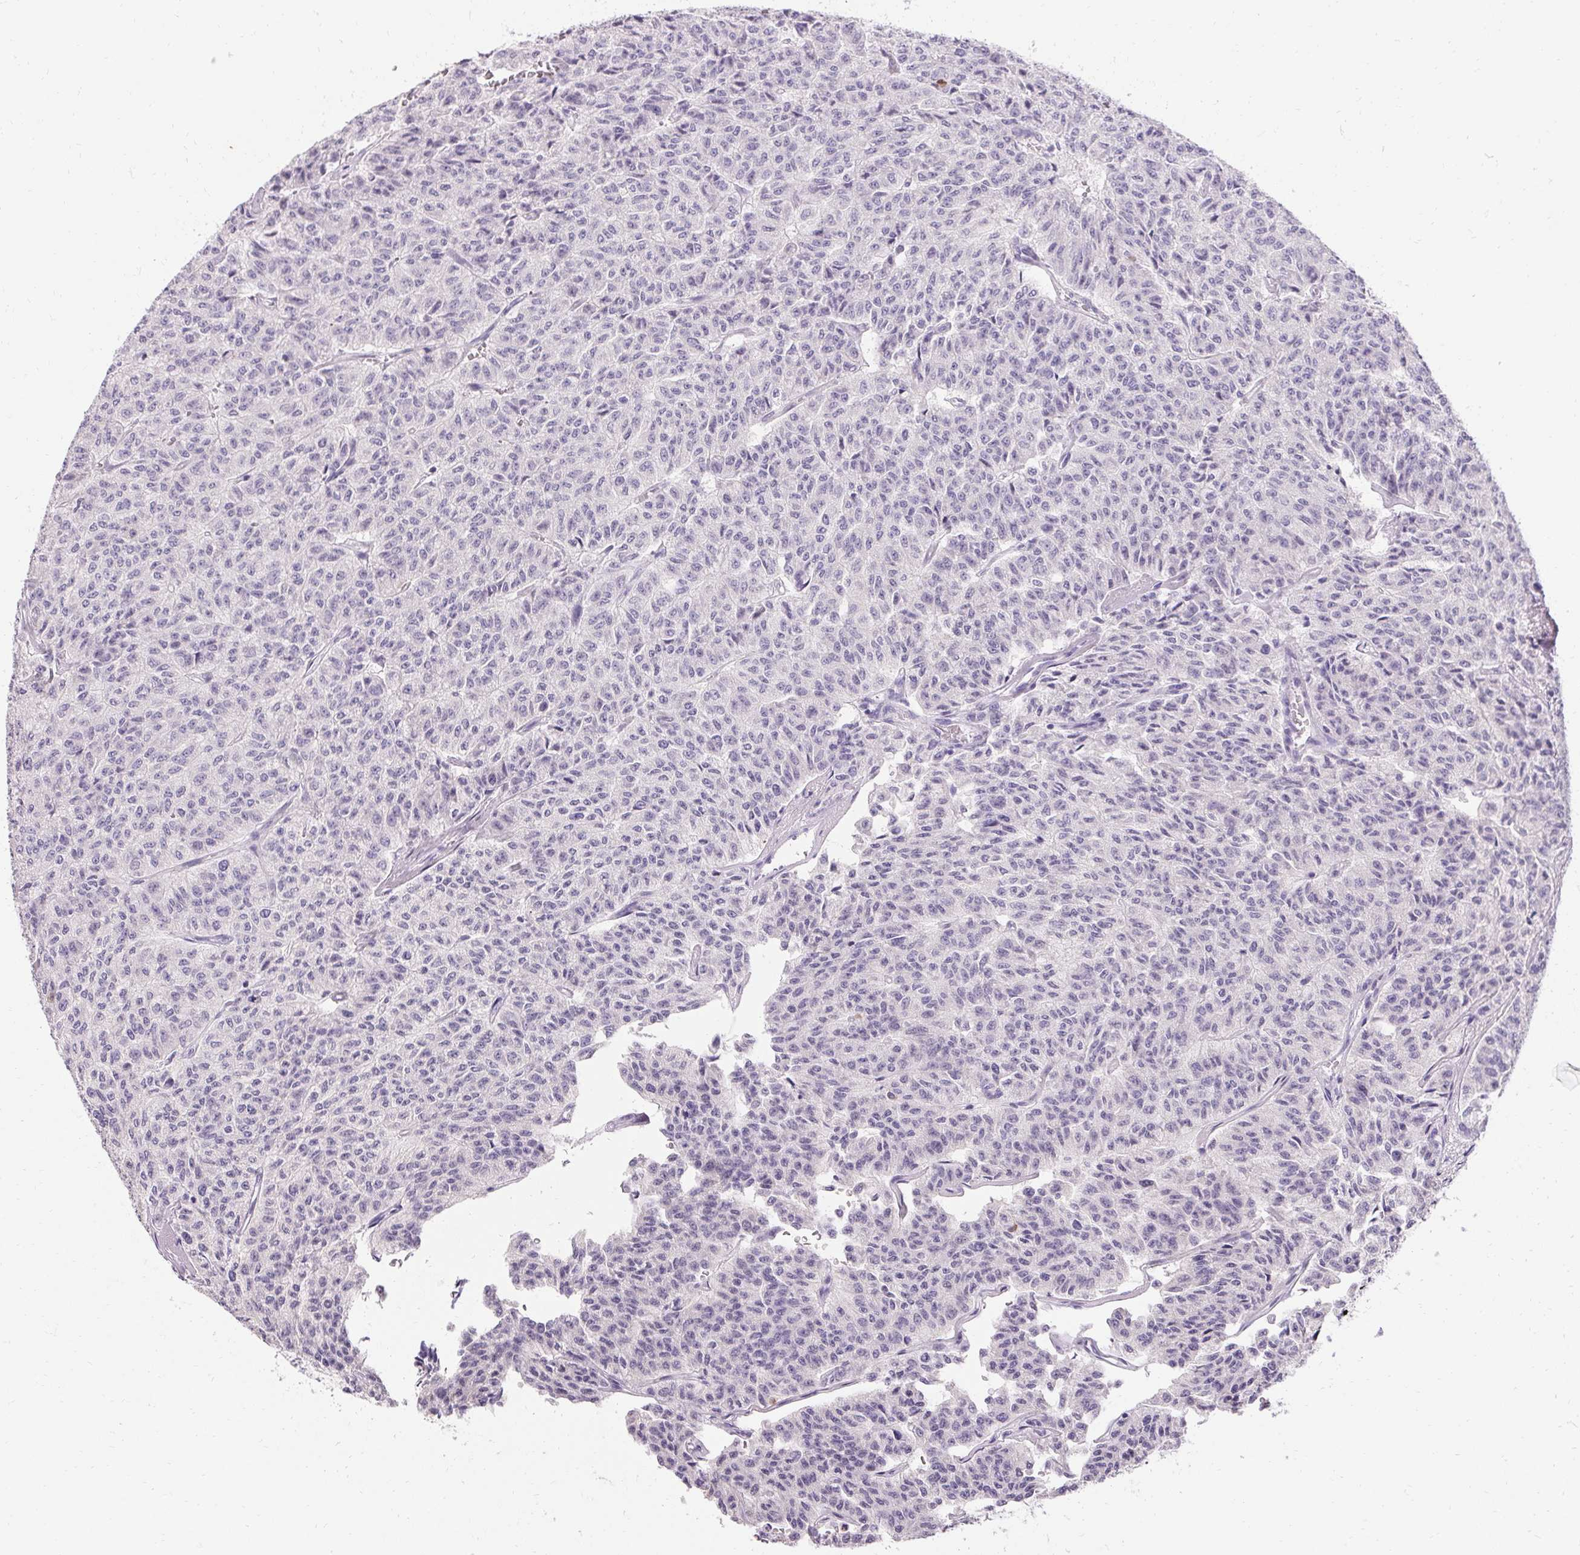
{"staining": {"intensity": "negative", "quantity": "none", "location": "none"}, "tissue": "carcinoid", "cell_type": "Tumor cells", "image_type": "cancer", "snomed": [{"axis": "morphology", "description": "Carcinoid, malignant, NOS"}, {"axis": "topography", "description": "Lung"}], "caption": "Protein analysis of carcinoid (malignant) displays no significant staining in tumor cells.", "gene": "HSD17B3", "patient": {"sex": "male", "age": 71}}